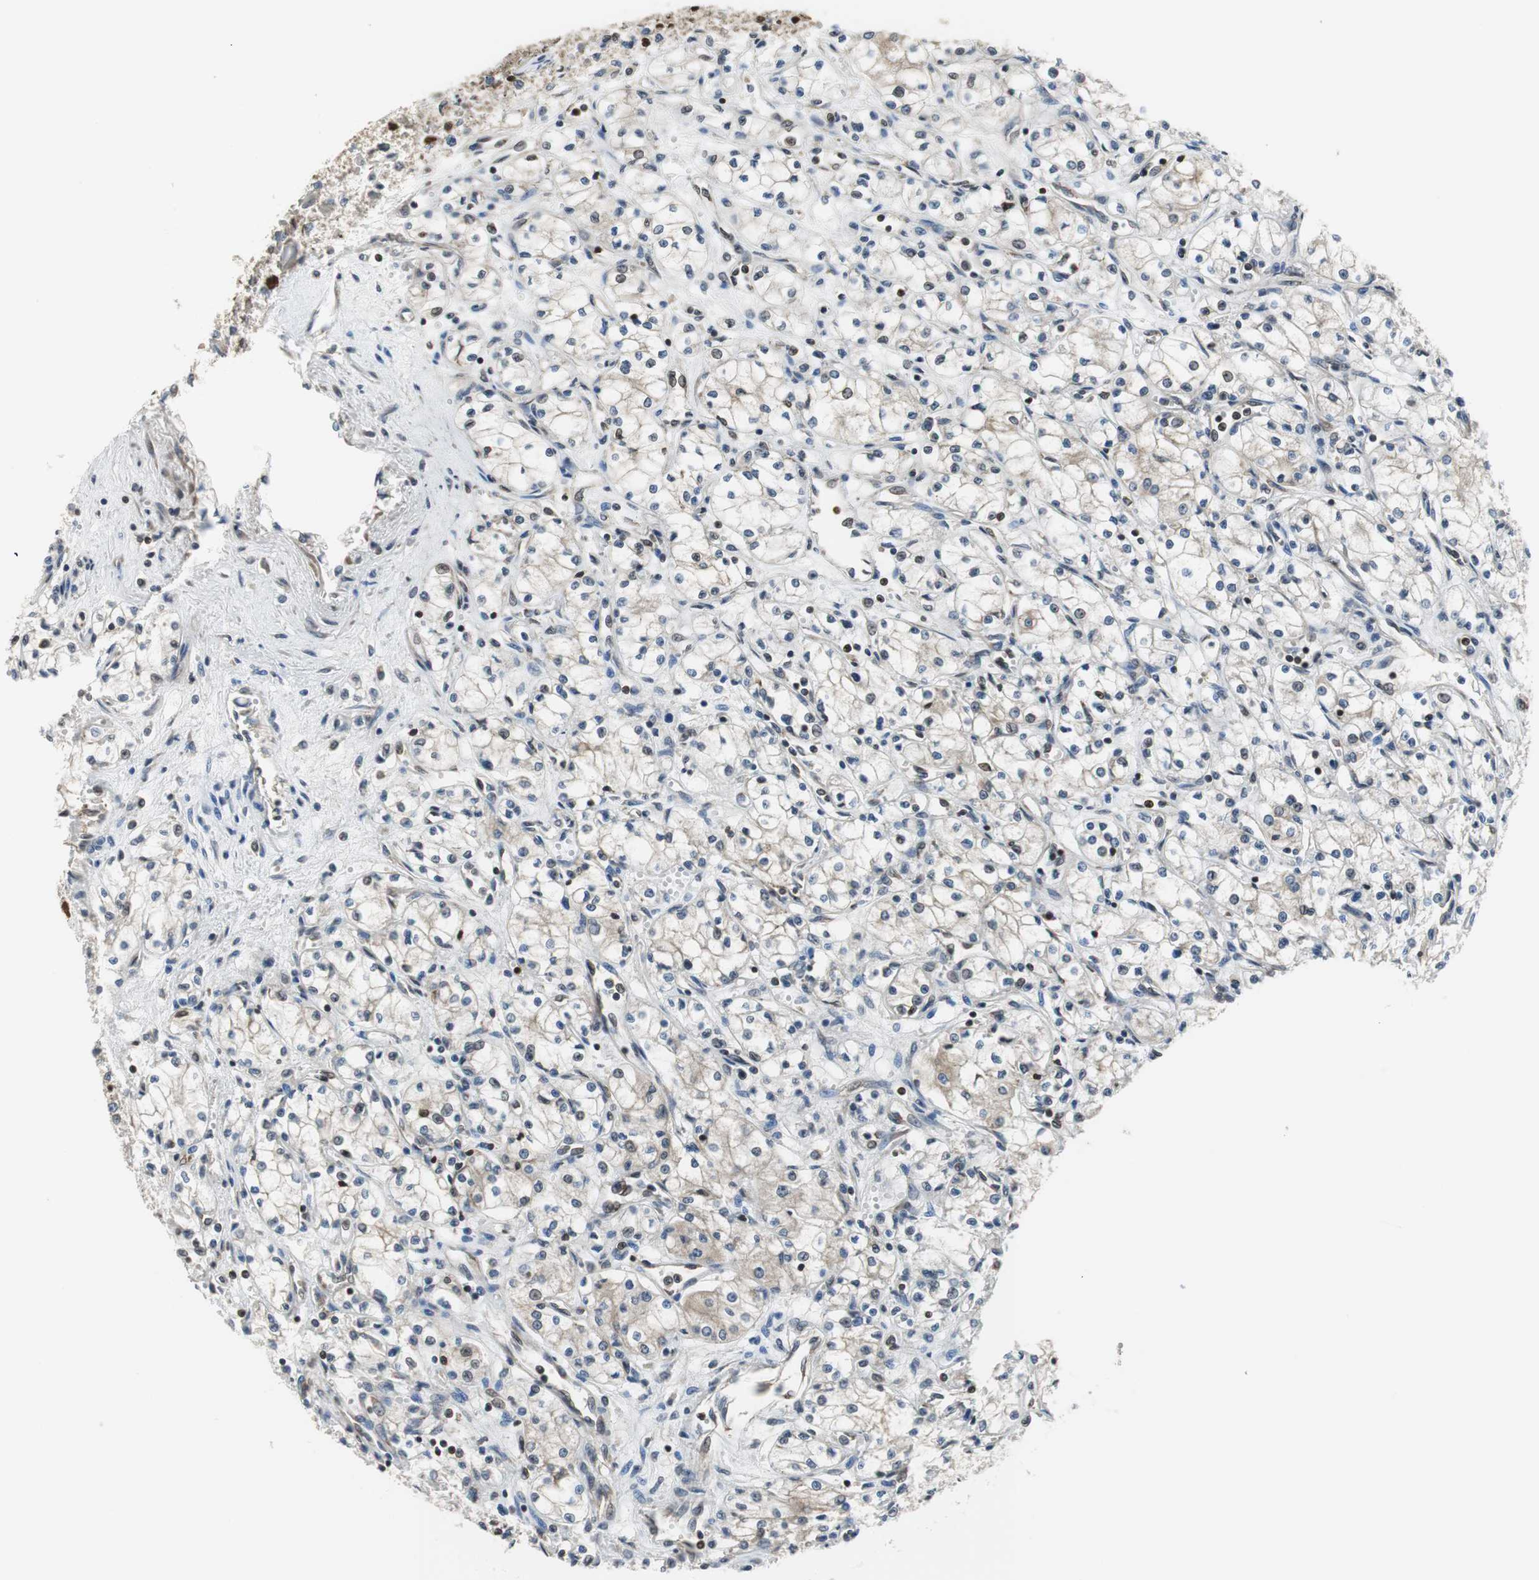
{"staining": {"intensity": "weak", "quantity": "<25%", "location": "nuclear"}, "tissue": "renal cancer", "cell_type": "Tumor cells", "image_type": "cancer", "snomed": [{"axis": "morphology", "description": "Normal tissue, NOS"}, {"axis": "morphology", "description": "Adenocarcinoma, NOS"}, {"axis": "topography", "description": "Kidney"}], "caption": "This is an immunohistochemistry (IHC) histopathology image of adenocarcinoma (renal). There is no expression in tumor cells.", "gene": "REST", "patient": {"sex": "male", "age": 59}}